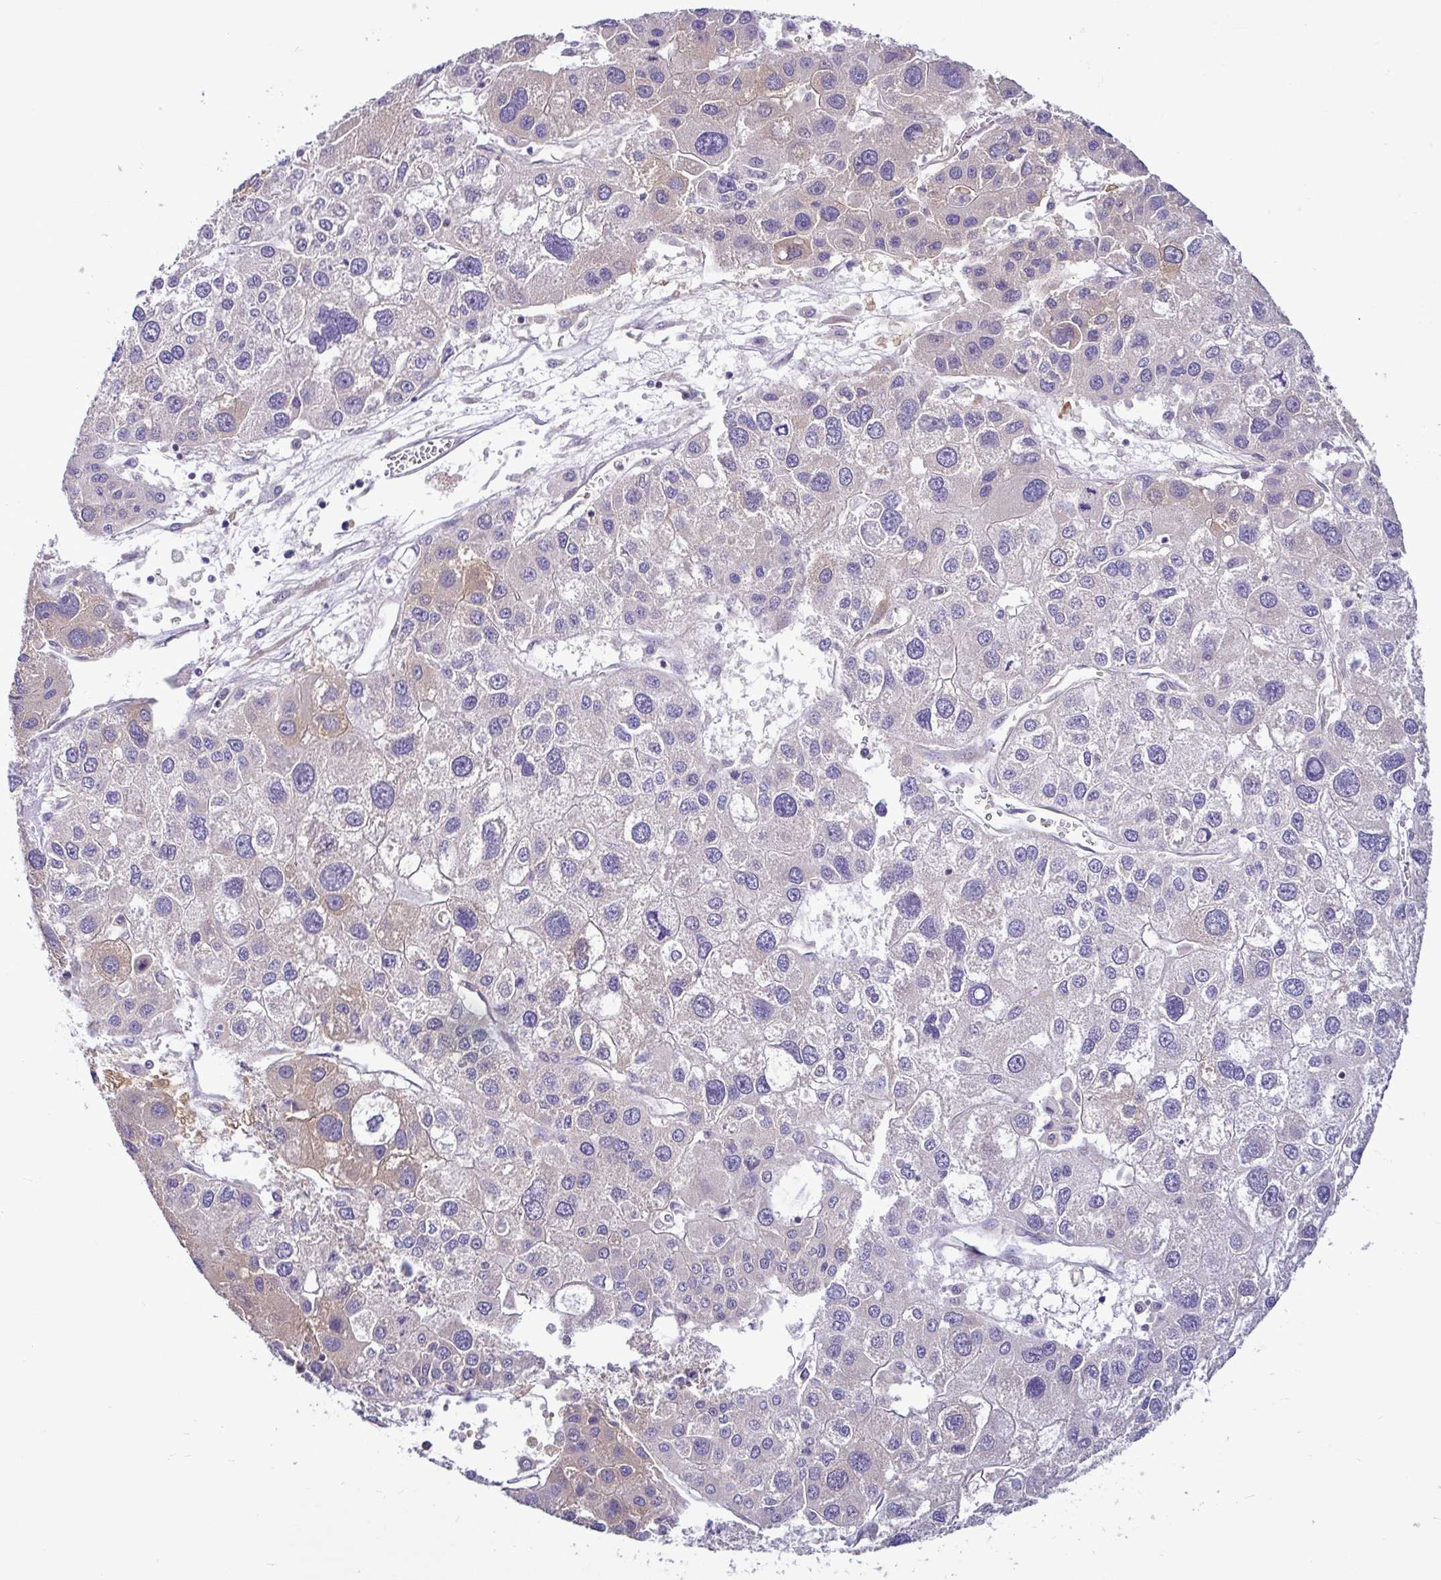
{"staining": {"intensity": "moderate", "quantity": "<25%", "location": "cytoplasmic/membranous"}, "tissue": "liver cancer", "cell_type": "Tumor cells", "image_type": "cancer", "snomed": [{"axis": "morphology", "description": "Carcinoma, Hepatocellular, NOS"}, {"axis": "topography", "description": "Liver"}], "caption": "This is an image of immunohistochemistry staining of liver cancer (hepatocellular carcinoma), which shows moderate staining in the cytoplasmic/membranous of tumor cells.", "gene": "LARS1", "patient": {"sex": "male", "age": 73}}